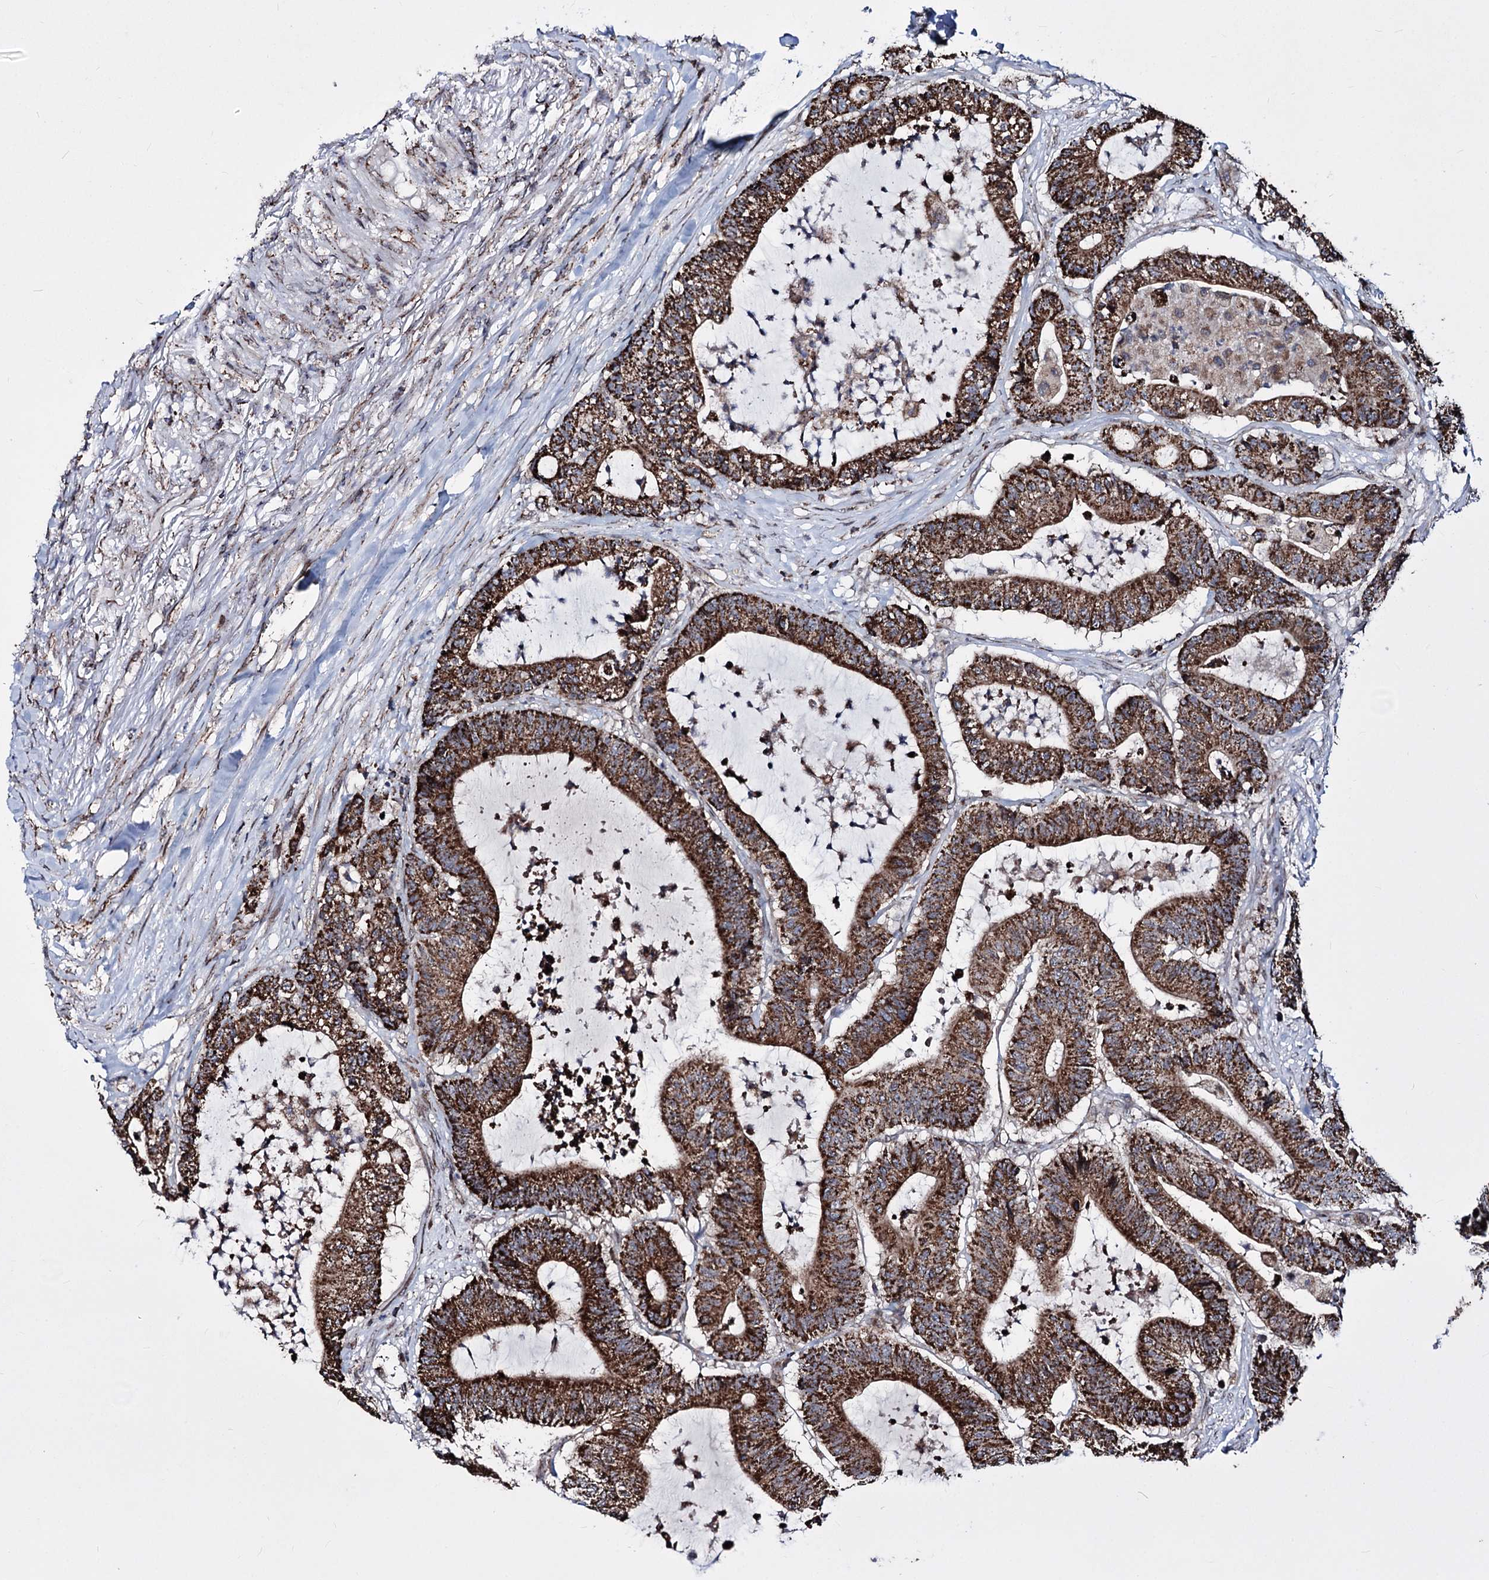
{"staining": {"intensity": "strong", "quantity": ">75%", "location": "cytoplasmic/membranous"}, "tissue": "colorectal cancer", "cell_type": "Tumor cells", "image_type": "cancer", "snomed": [{"axis": "morphology", "description": "Adenocarcinoma, NOS"}, {"axis": "topography", "description": "Colon"}], "caption": "Immunohistochemical staining of colorectal cancer (adenocarcinoma) demonstrates high levels of strong cytoplasmic/membranous protein positivity in approximately >75% of tumor cells.", "gene": "CREB3L4", "patient": {"sex": "female", "age": 84}}